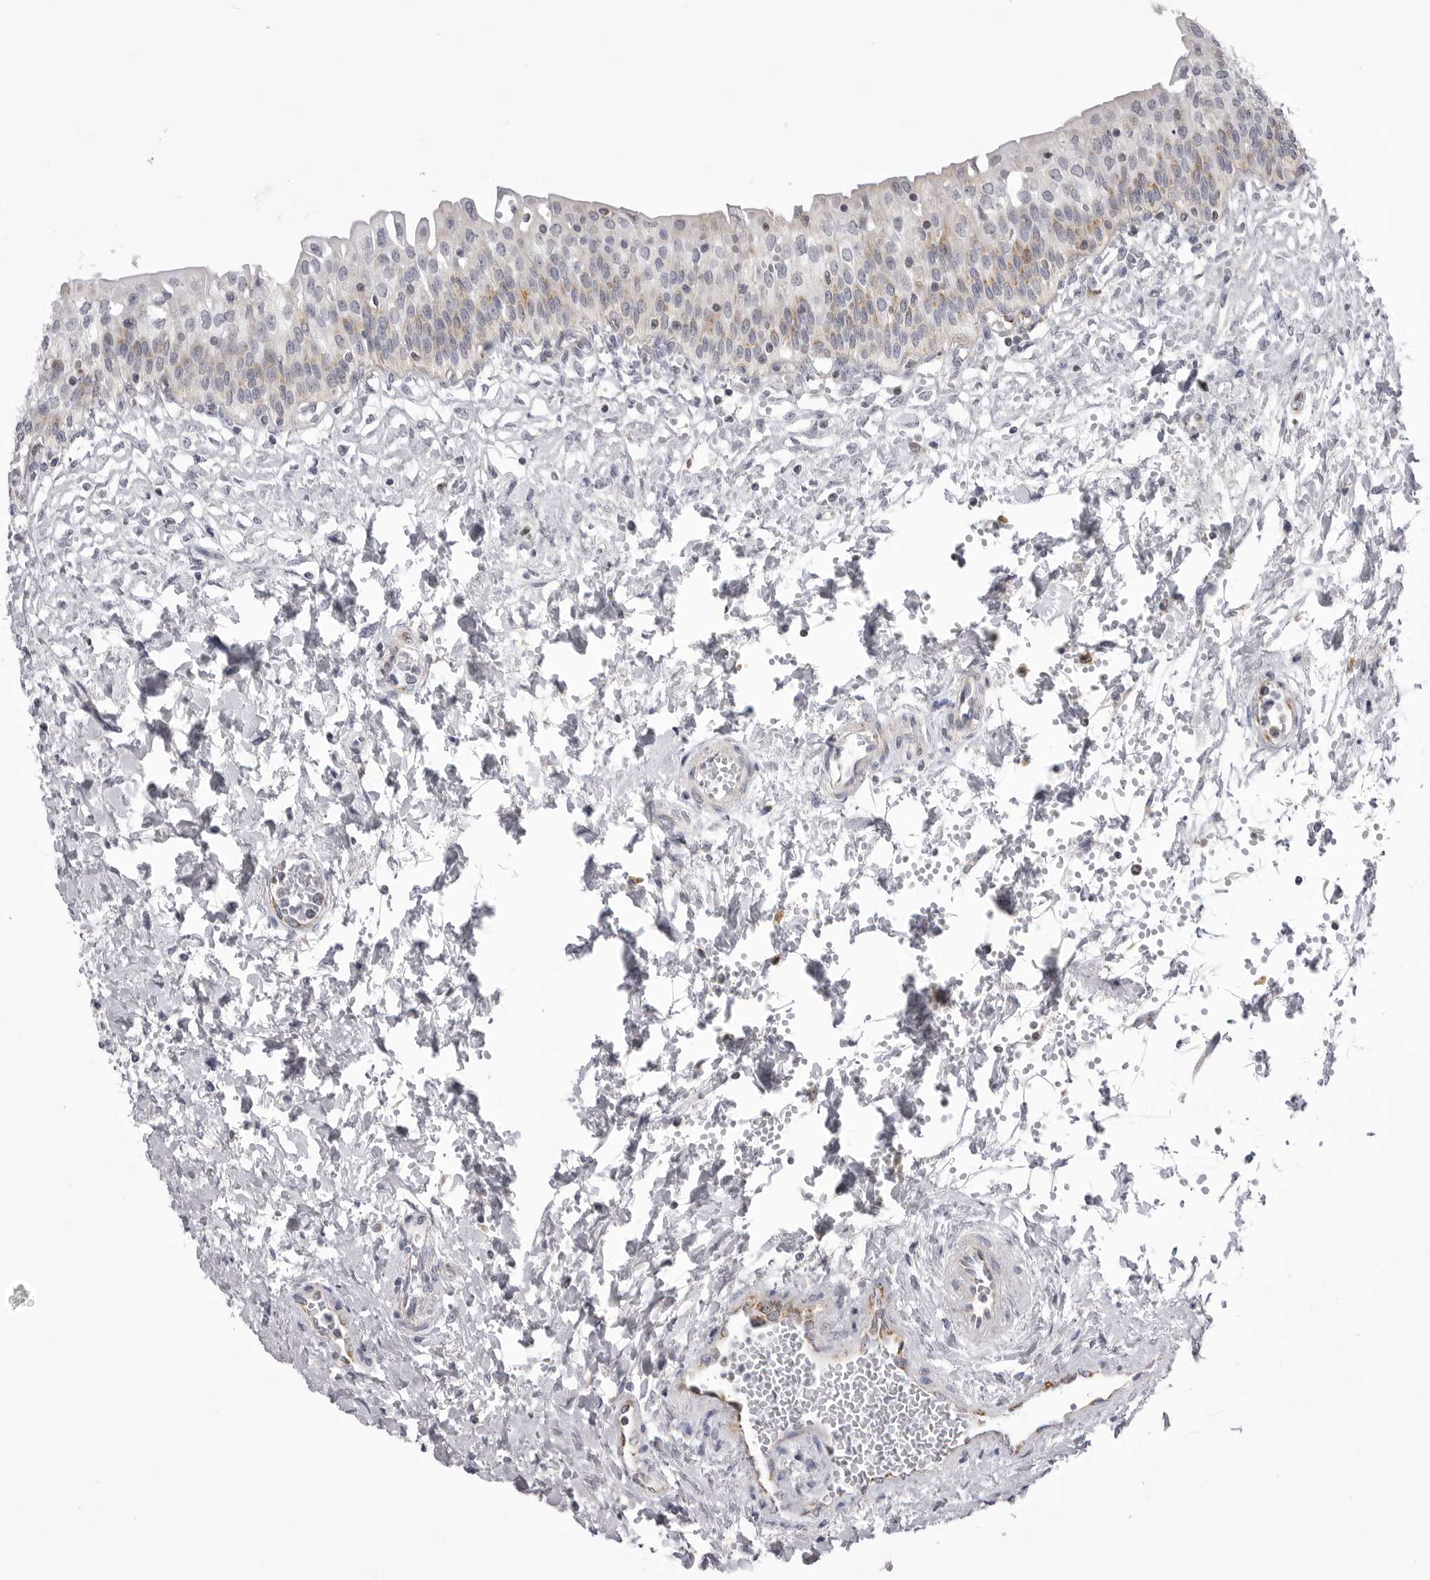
{"staining": {"intensity": "strong", "quantity": ">75%", "location": "cytoplasmic/membranous"}, "tissue": "urinary bladder", "cell_type": "Urothelial cells", "image_type": "normal", "snomed": [{"axis": "morphology", "description": "Normal tissue, NOS"}, {"axis": "topography", "description": "Urinary bladder"}], "caption": "Immunohistochemistry (IHC) (DAB) staining of unremarkable urinary bladder exhibits strong cytoplasmic/membranous protein positivity in about >75% of urothelial cells. (brown staining indicates protein expression, while blue staining denotes nuclei).", "gene": "TUFM", "patient": {"sex": "male", "age": 55}}